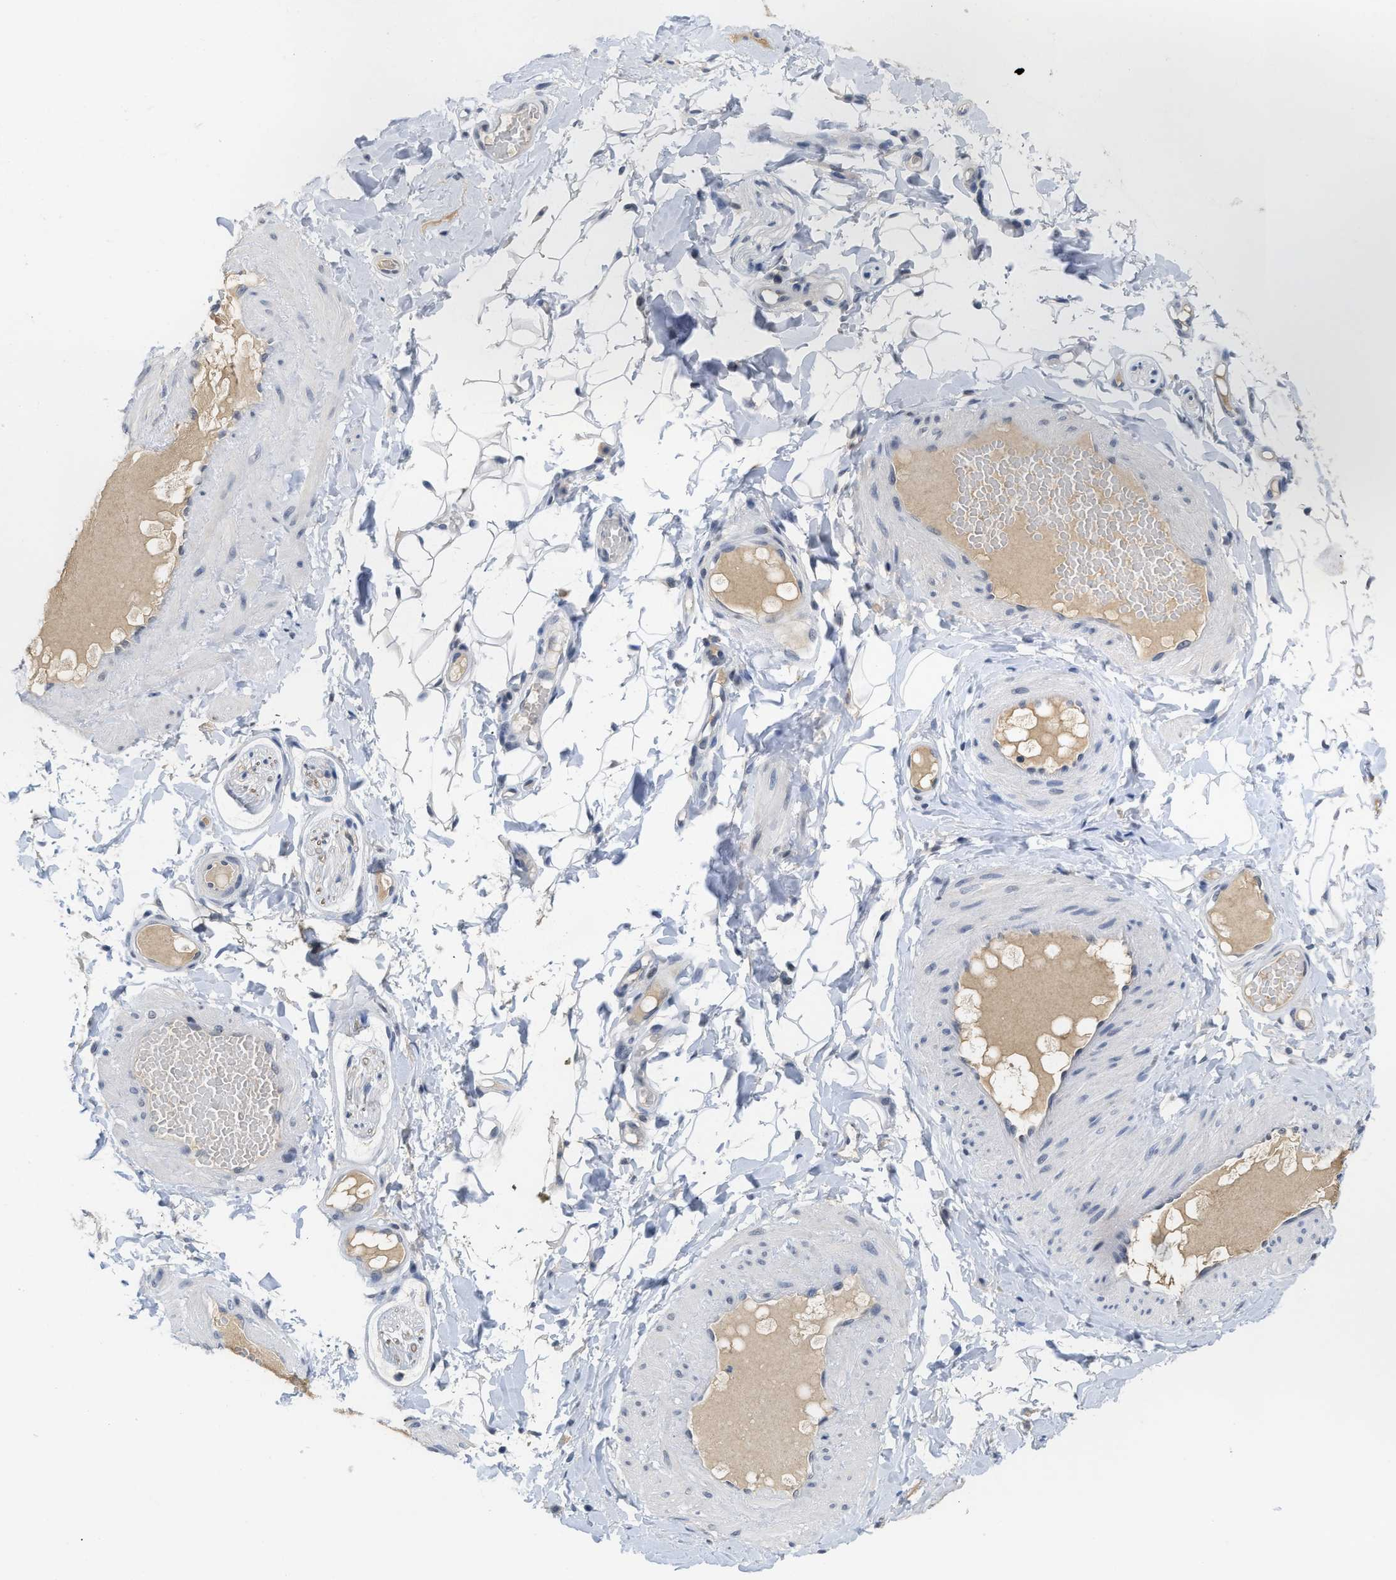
{"staining": {"intensity": "weak", "quantity": ">75%", "location": "nuclear"}, "tissue": "adipose tissue", "cell_type": "Adipocytes", "image_type": "normal", "snomed": [{"axis": "morphology", "description": "Normal tissue, NOS"}, {"axis": "topography", "description": "Adipose tissue"}, {"axis": "topography", "description": "Vascular tissue"}, {"axis": "topography", "description": "Peripheral nerve tissue"}], "caption": "This photomicrograph exhibits normal adipose tissue stained with immunohistochemistry to label a protein in brown. The nuclear of adipocytes show weak positivity for the protein. Nuclei are counter-stained blue.", "gene": "GGNBP2", "patient": {"sex": "male", "age": 25}}